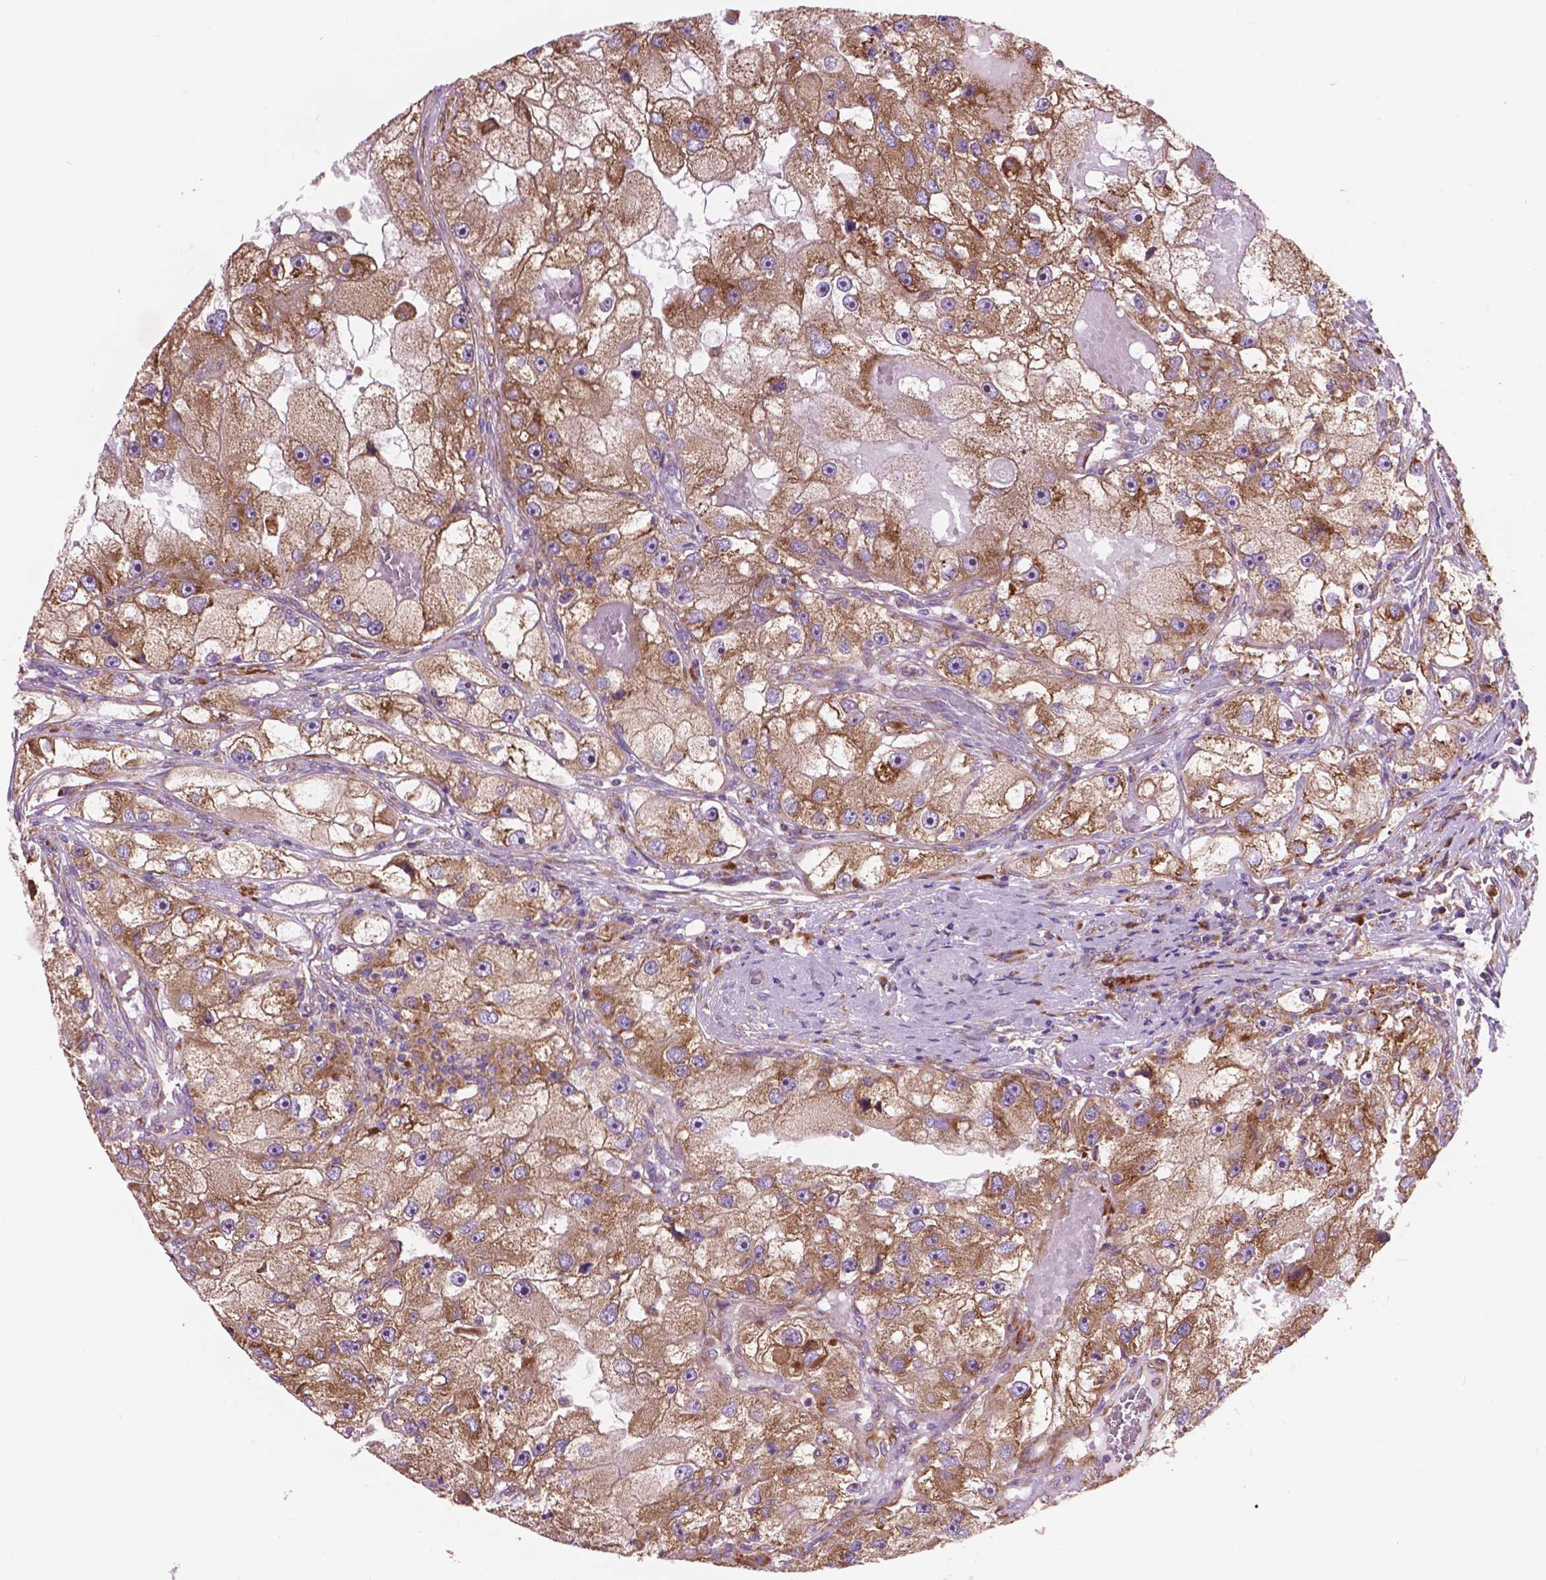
{"staining": {"intensity": "moderate", "quantity": ">75%", "location": "cytoplasmic/membranous"}, "tissue": "renal cancer", "cell_type": "Tumor cells", "image_type": "cancer", "snomed": [{"axis": "morphology", "description": "Adenocarcinoma, NOS"}, {"axis": "topography", "description": "Kidney"}], "caption": "High-magnification brightfield microscopy of adenocarcinoma (renal) stained with DAB (3,3'-diaminobenzidine) (brown) and counterstained with hematoxylin (blue). tumor cells exhibit moderate cytoplasmic/membranous positivity is identified in about>75% of cells. Immunohistochemistry stains the protein of interest in brown and the nuclei are stained blue.", "gene": "RPL37A", "patient": {"sex": "male", "age": 63}}